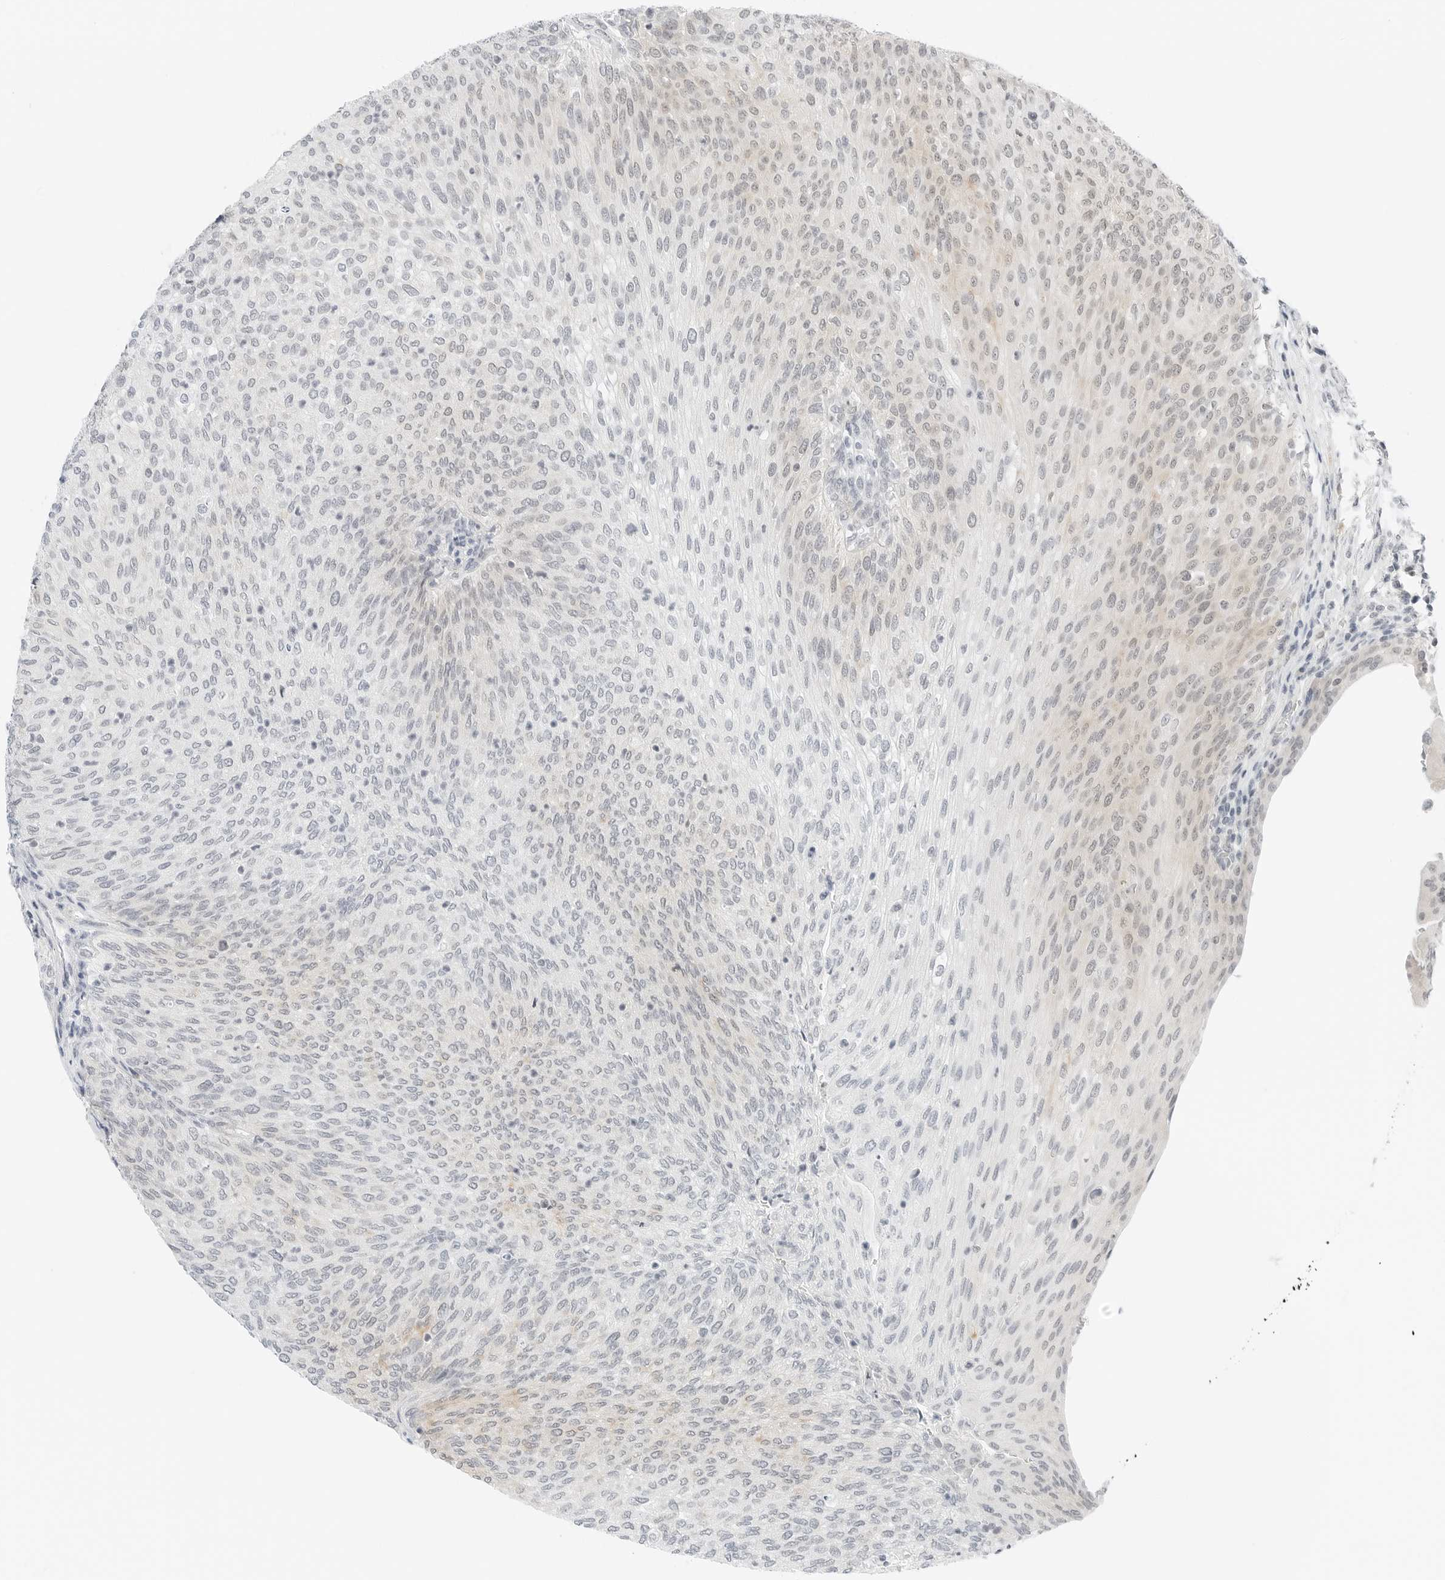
{"staining": {"intensity": "weak", "quantity": "<25%", "location": "cytoplasmic/membranous"}, "tissue": "urothelial cancer", "cell_type": "Tumor cells", "image_type": "cancer", "snomed": [{"axis": "morphology", "description": "Urothelial carcinoma, Low grade"}, {"axis": "topography", "description": "Urinary bladder"}], "caption": "Protein analysis of urothelial cancer reveals no significant positivity in tumor cells.", "gene": "CCSAP", "patient": {"sex": "female", "age": 79}}